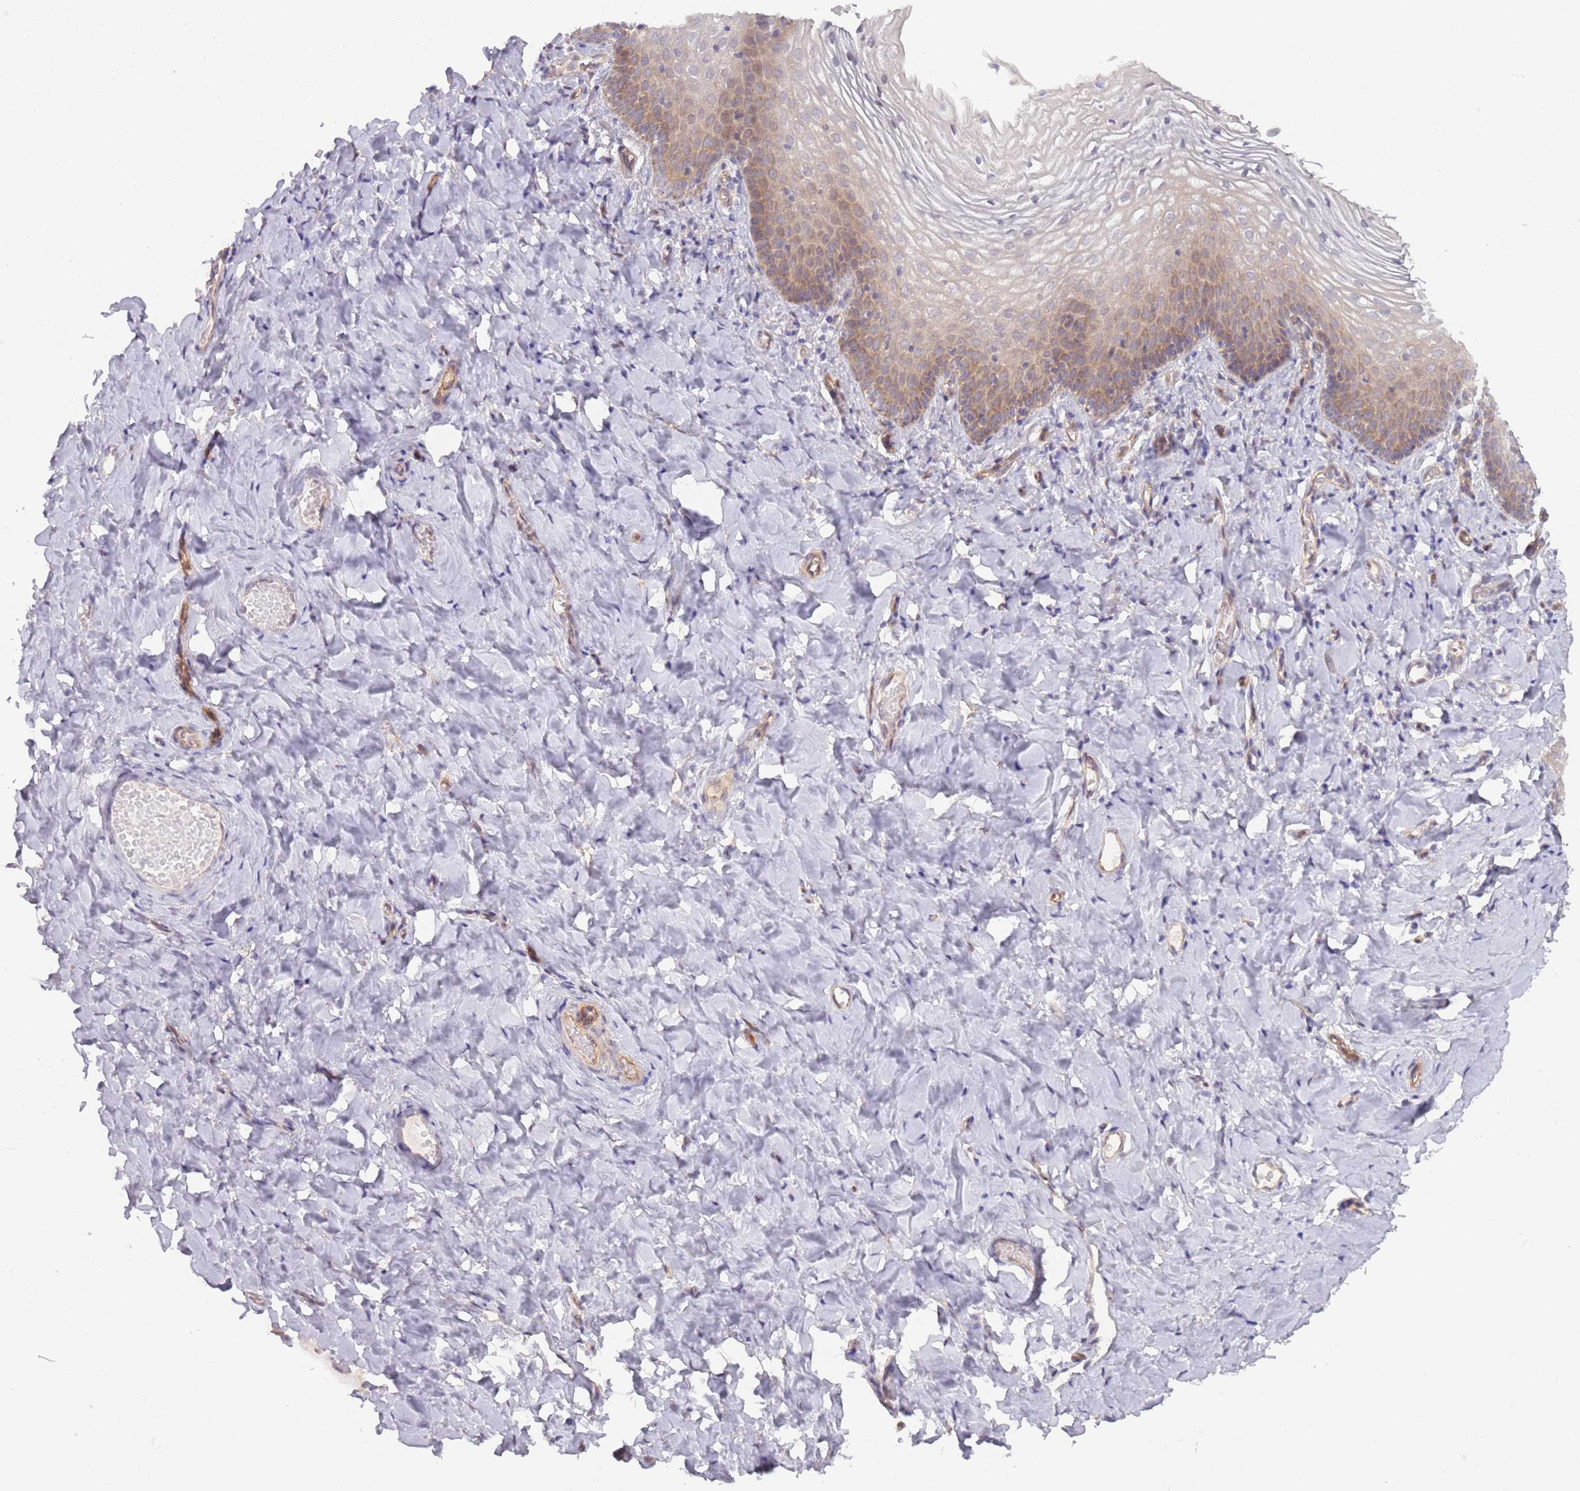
{"staining": {"intensity": "moderate", "quantity": "<25%", "location": "cytoplasmic/membranous"}, "tissue": "vagina", "cell_type": "Squamous epithelial cells", "image_type": "normal", "snomed": [{"axis": "morphology", "description": "Normal tissue, NOS"}, {"axis": "topography", "description": "Vagina"}], "caption": "Immunohistochemical staining of benign vagina demonstrates low levels of moderate cytoplasmic/membranous staining in approximately <25% of squamous epithelial cells.", "gene": "LDHD", "patient": {"sex": "female", "age": 60}}